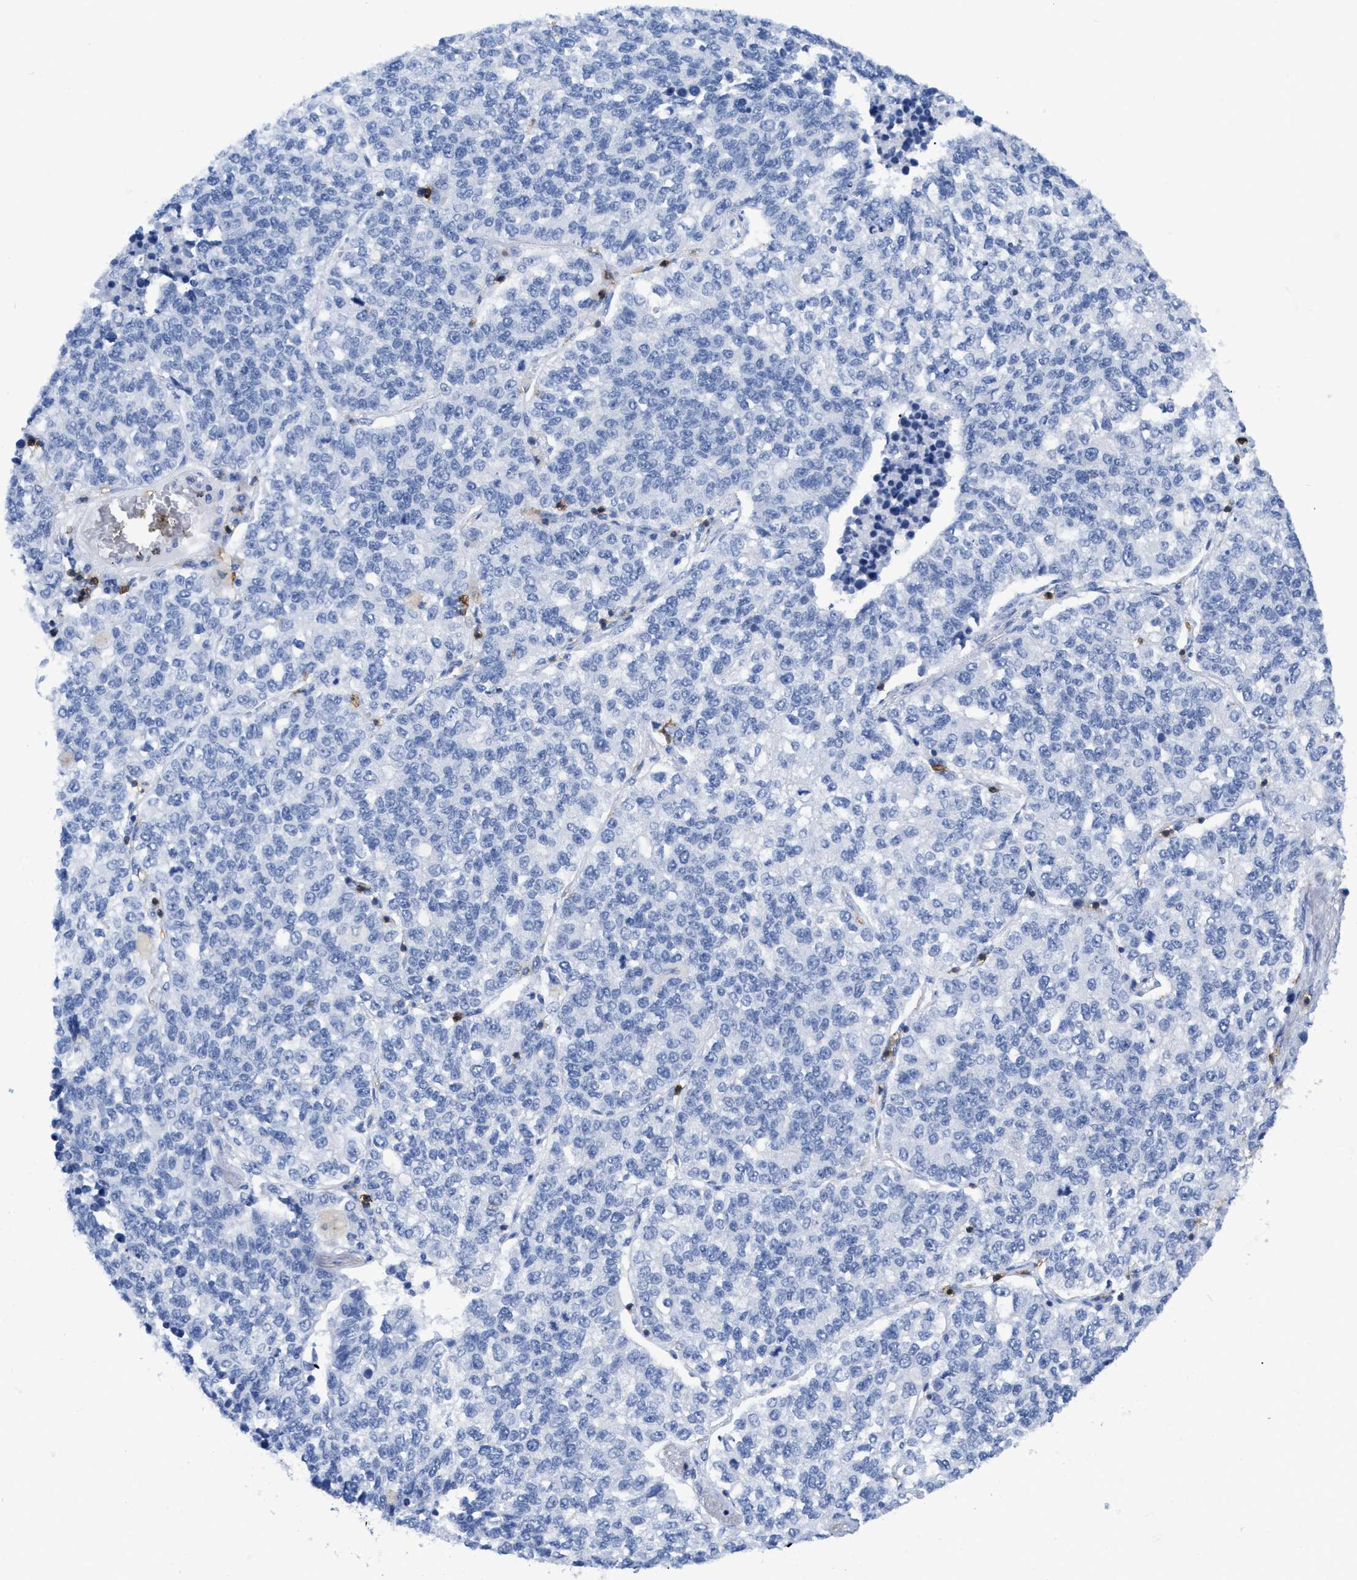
{"staining": {"intensity": "negative", "quantity": "none", "location": "none"}, "tissue": "lung cancer", "cell_type": "Tumor cells", "image_type": "cancer", "snomed": [{"axis": "morphology", "description": "Adenocarcinoma, NOS"}, {"axis": "topography", "description": "Lung"}], "caption": "Immunohistochemical staining of lung adenocarcinoma exhibits no significant expression in tumor cells.", "gene": "CD5", "patient": {"sex": "male", "age": 49}}